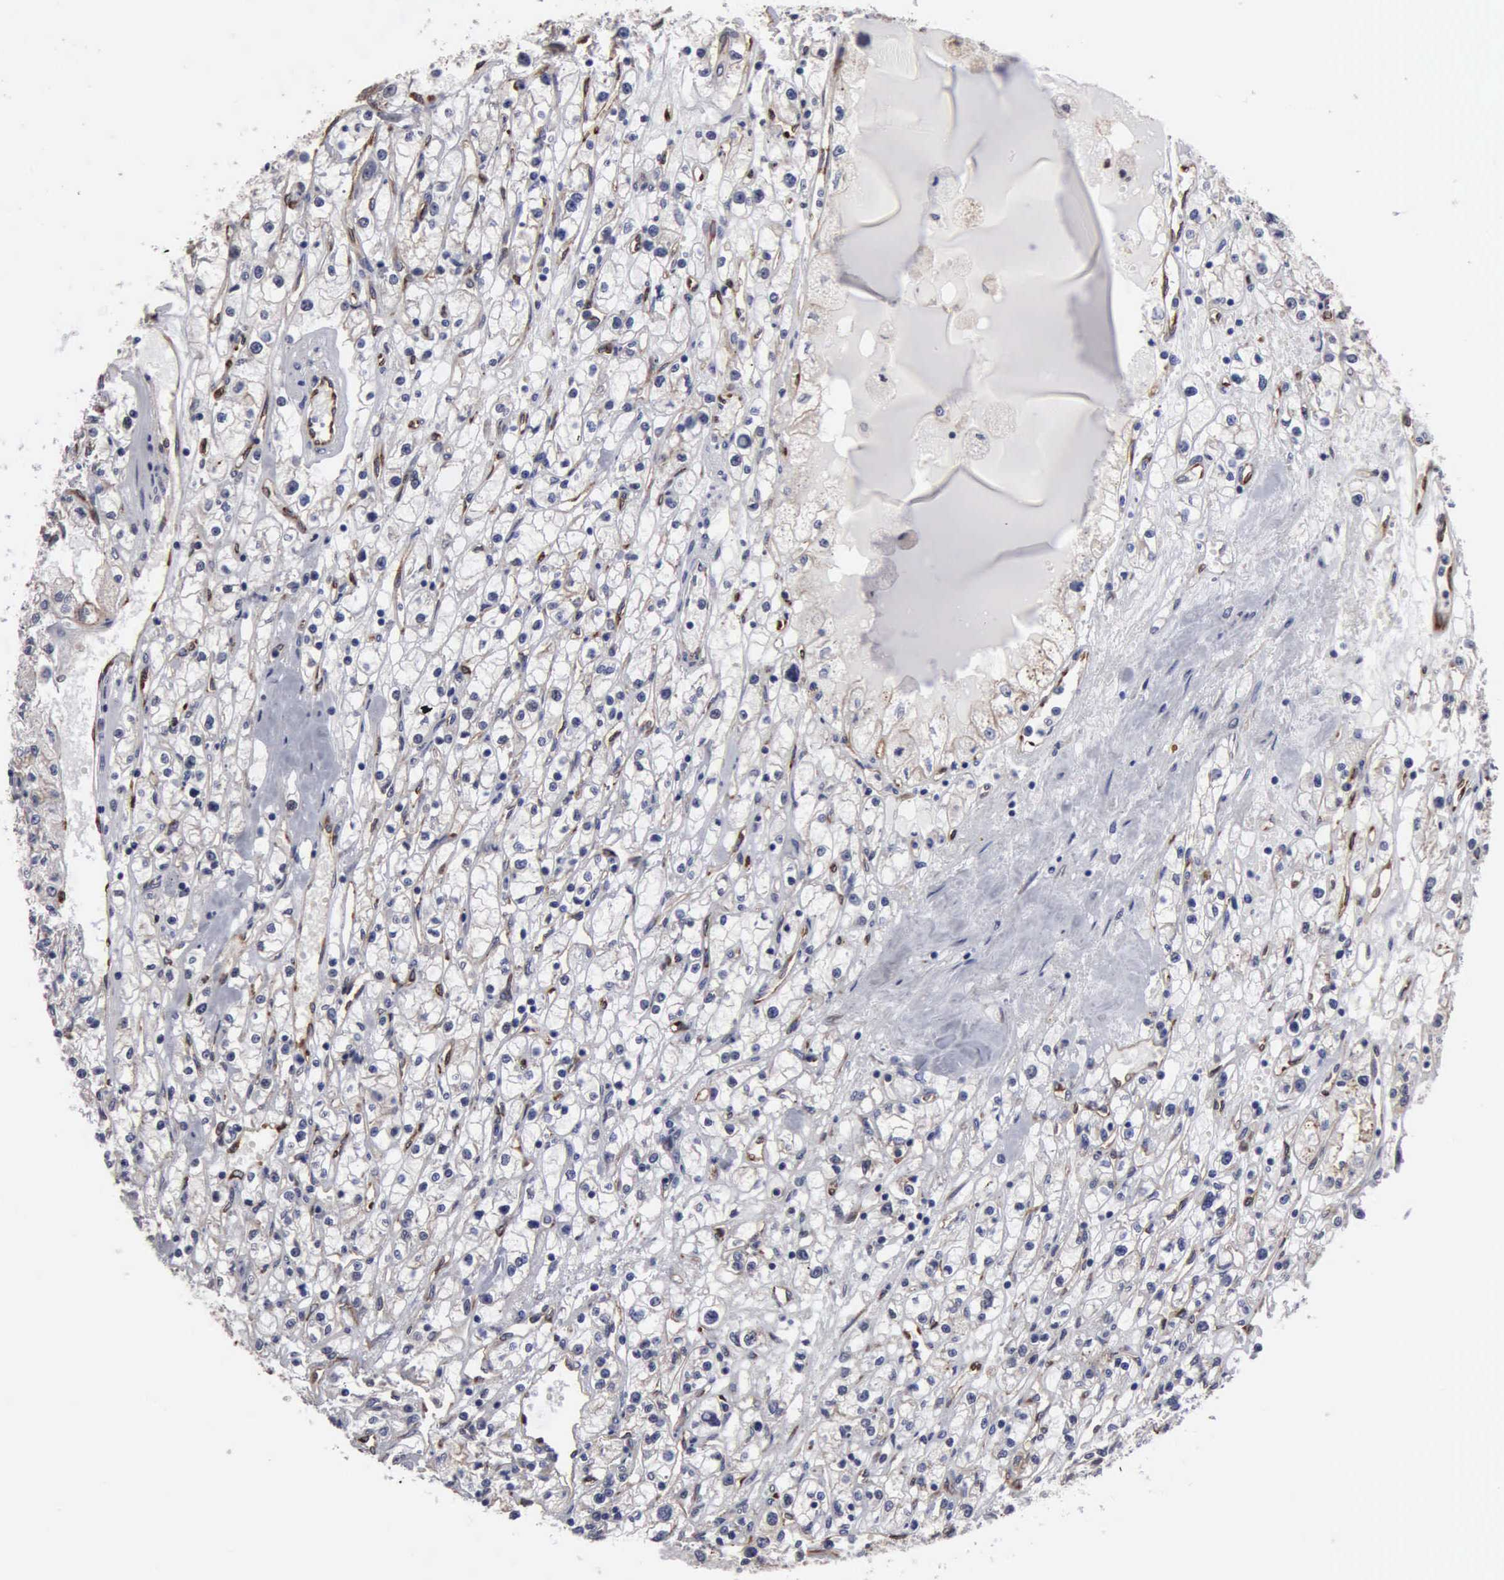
{"staining": {"intensity": "negative", "quantity": "none", "location": "none"}, "tissue": "renal cancer", "cell_type": "Tumor cells", "image_type": "cancer", "snomed": [{"axis": "morphology", "description": "Adenocarcinoma, NOS"}, {"axis": "topography", "description": "Kidney"}], "caption": "This is an IHC image of adenocarcinoma (renal). There is no expression in tumor cells.", "gene": "RDX", "patient": {"sex": "male", "age": 56}}